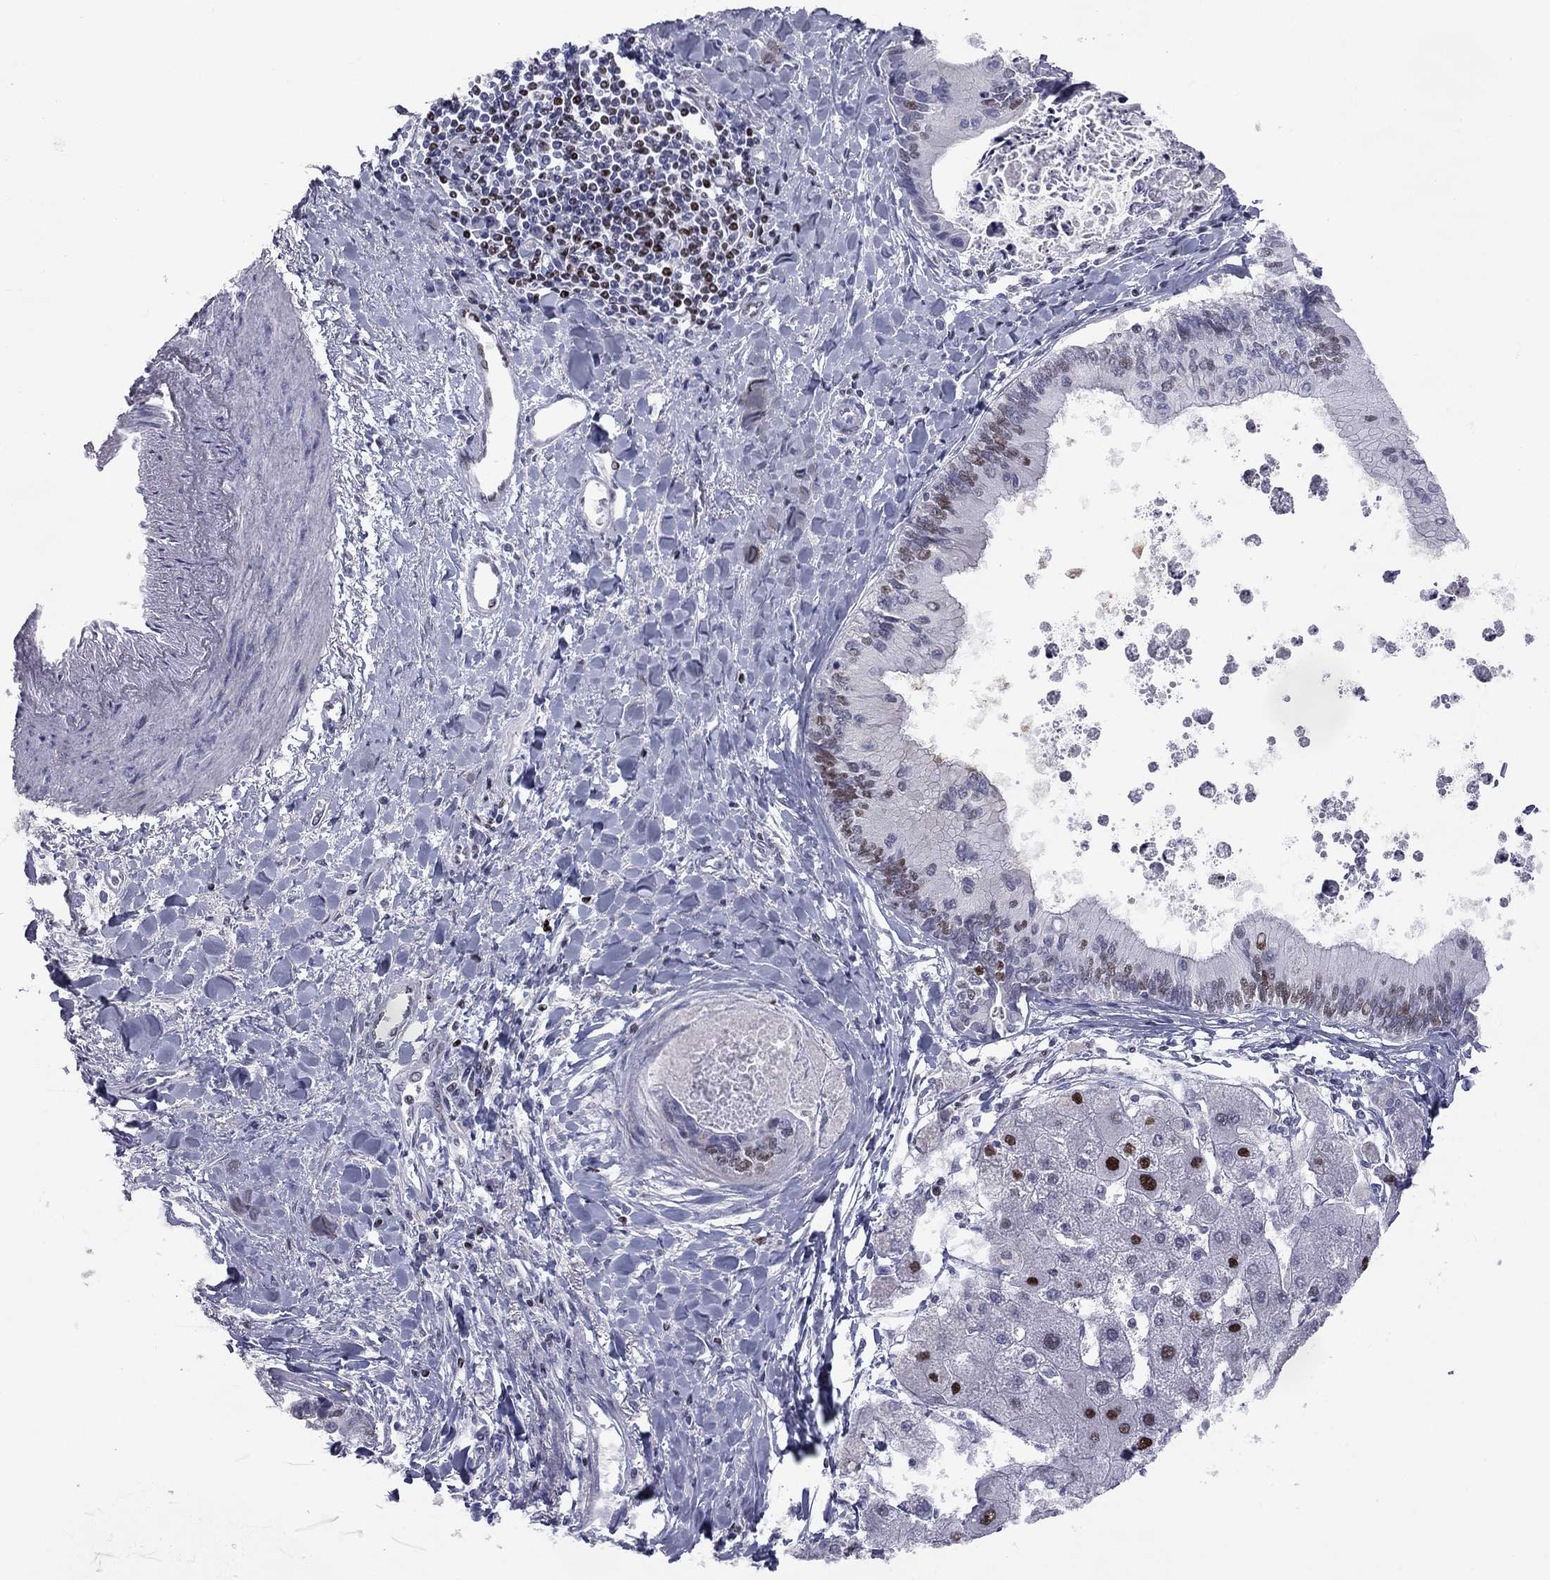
{"staining": {"intensity": "strong", "quantity": "<25%", "location": "nuclear"}, "tissue": "liver cancer", "cell_type": "Tumor cells", "image_type": "cancer", "snomed": [{"axis": "morphology", "description": "Cholangiocarcinoma"}, {"axis": "topography", "description": "Liver"}], "caption": "Immunohistochemical staining of human liver cholangiocarcinoma demonstrates medium levels of strong nuclear staining in approximately <25% of tumor cells. The protein of interest is shown in brown color, while the nuclei are stained blue.", "gene": "PCGF3", "patient": {"sex": "male", "age": 66}}